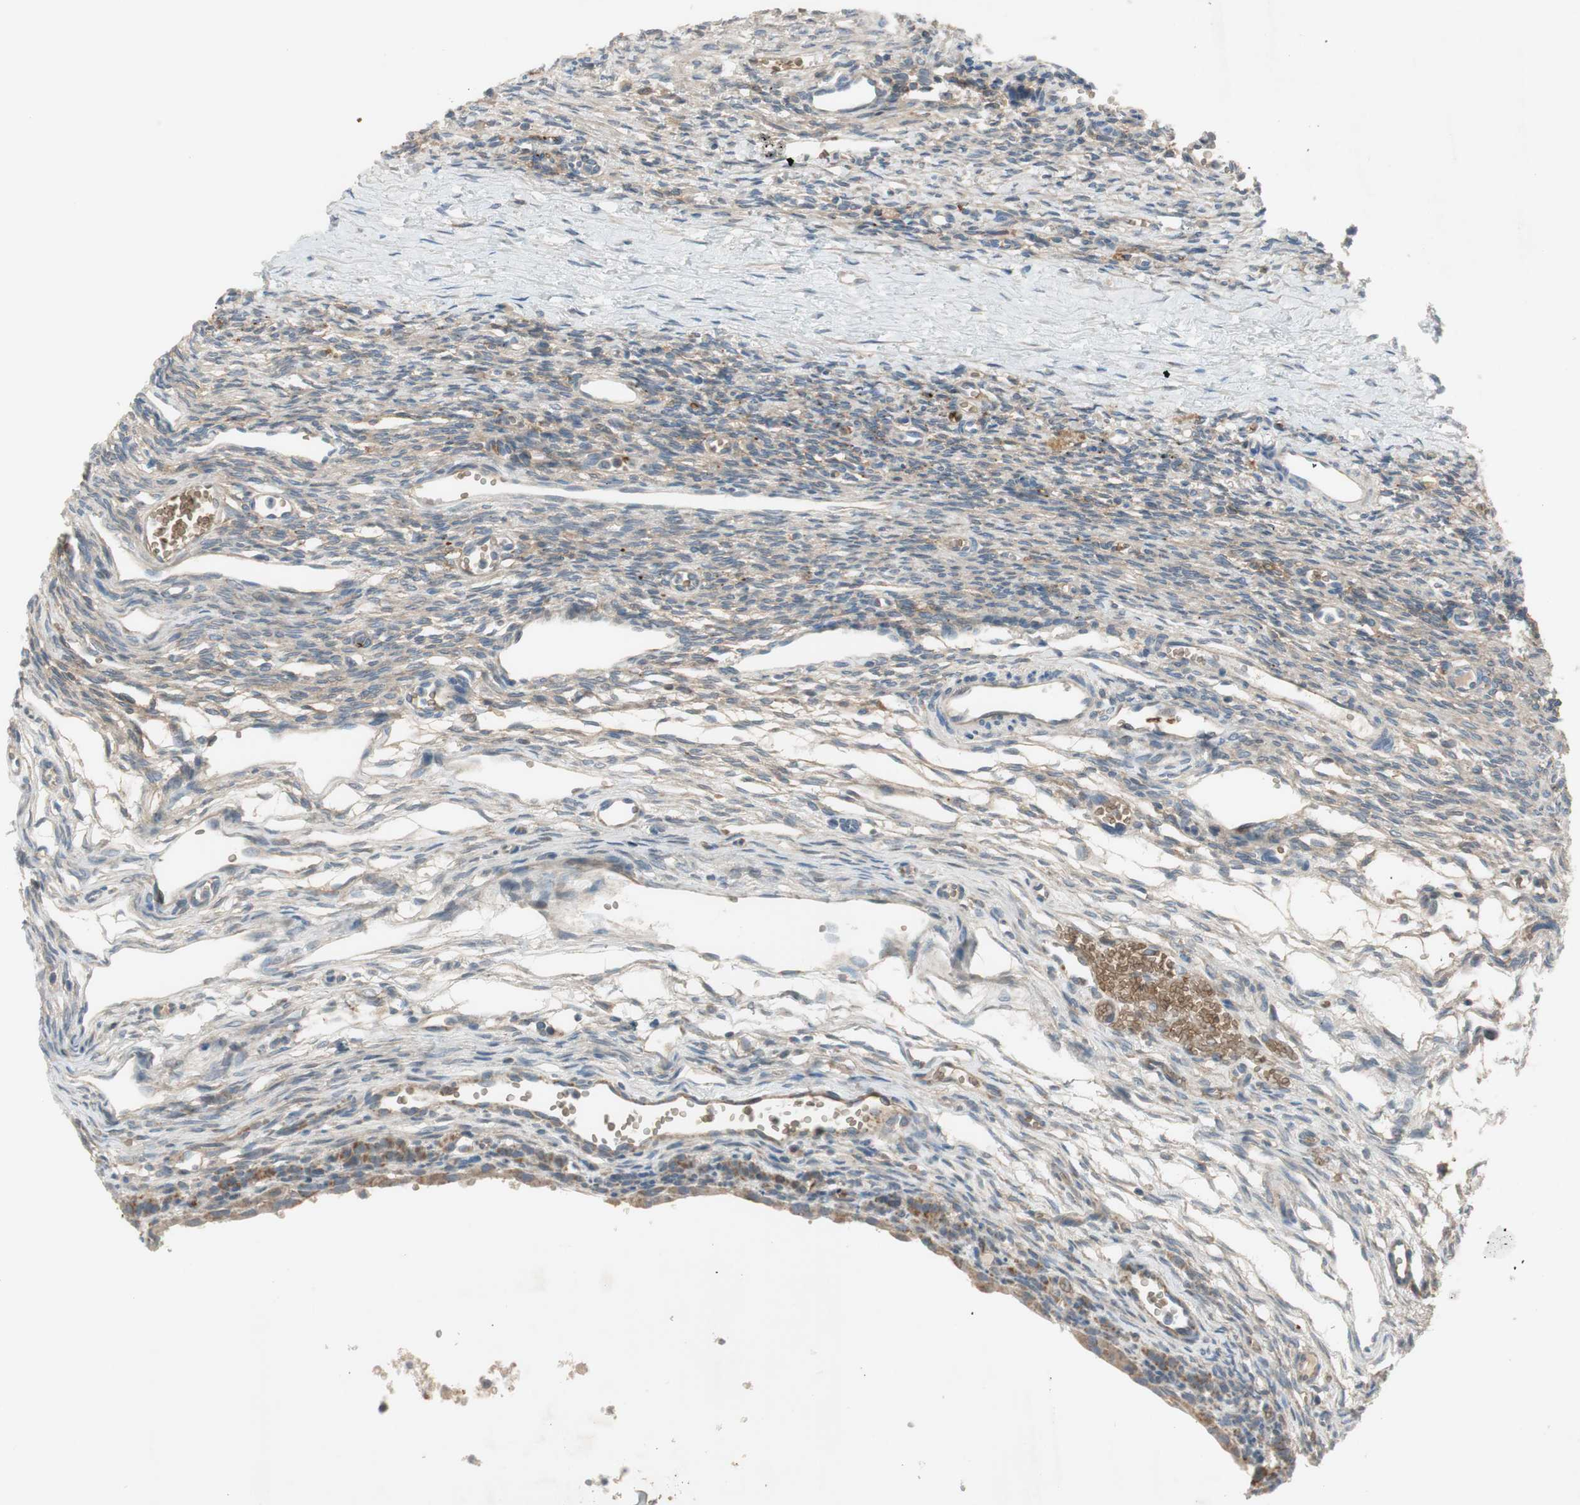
{"staining": {"intensity": "weak", "quantity": ">75%", "location": "cytoplasmic/membranous"}, "tissue": "ovary", "cell_type": "Ovarian stroma cells", "image_type": "normal", "snomed": [{"axis": "morphology", "description": "Normal tissue, NOS"}, {"axis": "topography", "description": "Ovary"}], "caption": "Weak cytoplasmic/membranous protein positivity is seen in approximately >75% of ovarian stroma cells in ovary. Nuclei are stained in blue.", "gene": "GYPC", "patient": {"sex": "female", "age": 33}}